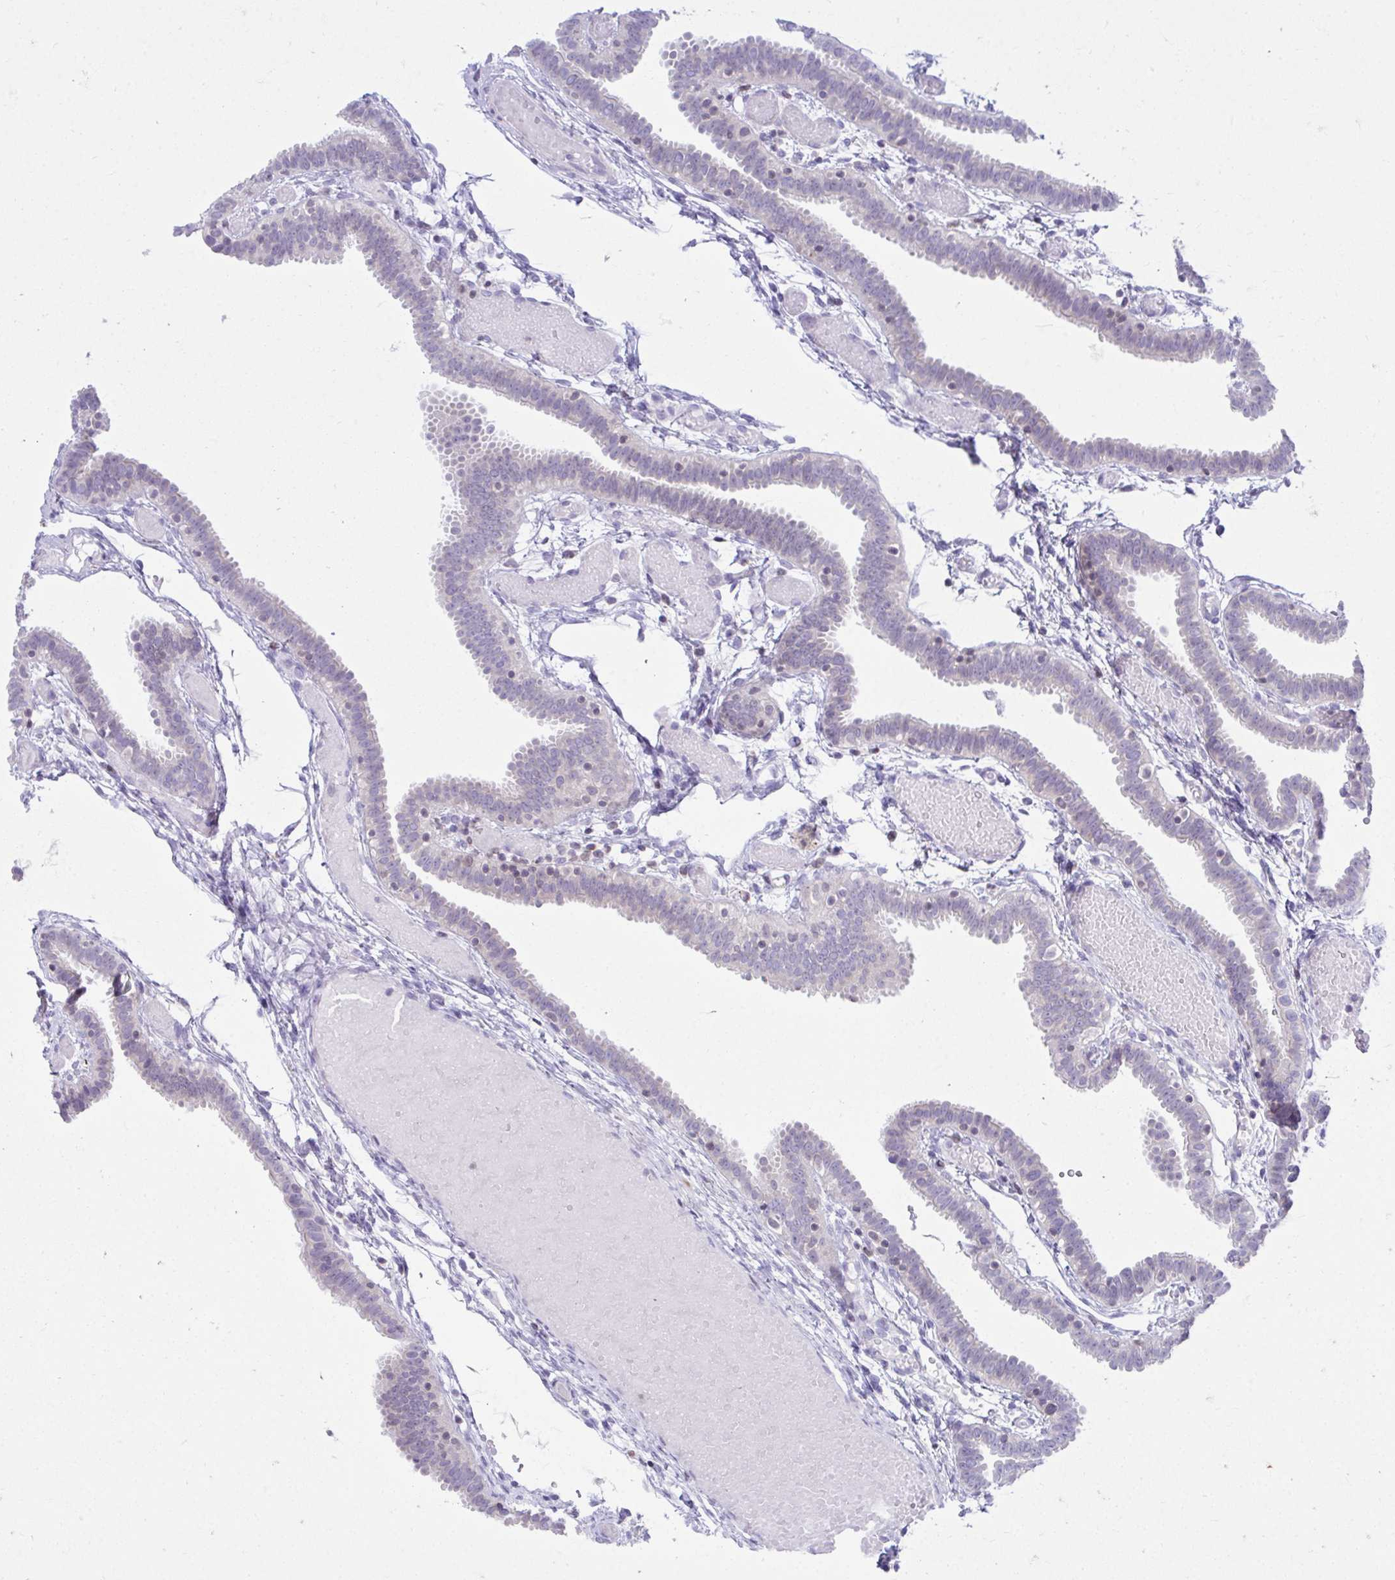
{"staining": {"intensity": "negative", "quantity": "none", "location": "none"}, "tissue": "fallopian tube", "cell_type": "Glandular cells", "image_type": "normal", "snomed": [{"axis": "morphology", "description": "Normal tissue, NOS"}, {"axis": "topography", "description": "Fallopian tube"}], "caption": "Fallopian tube was stained to show a protein in brown. There is no significant staining in glandular cells. (DAB immunohistochemistry with hematoxylin counter stain).", "gene": "OR7A5", "patient": {"sex": "female", "age": 37}}